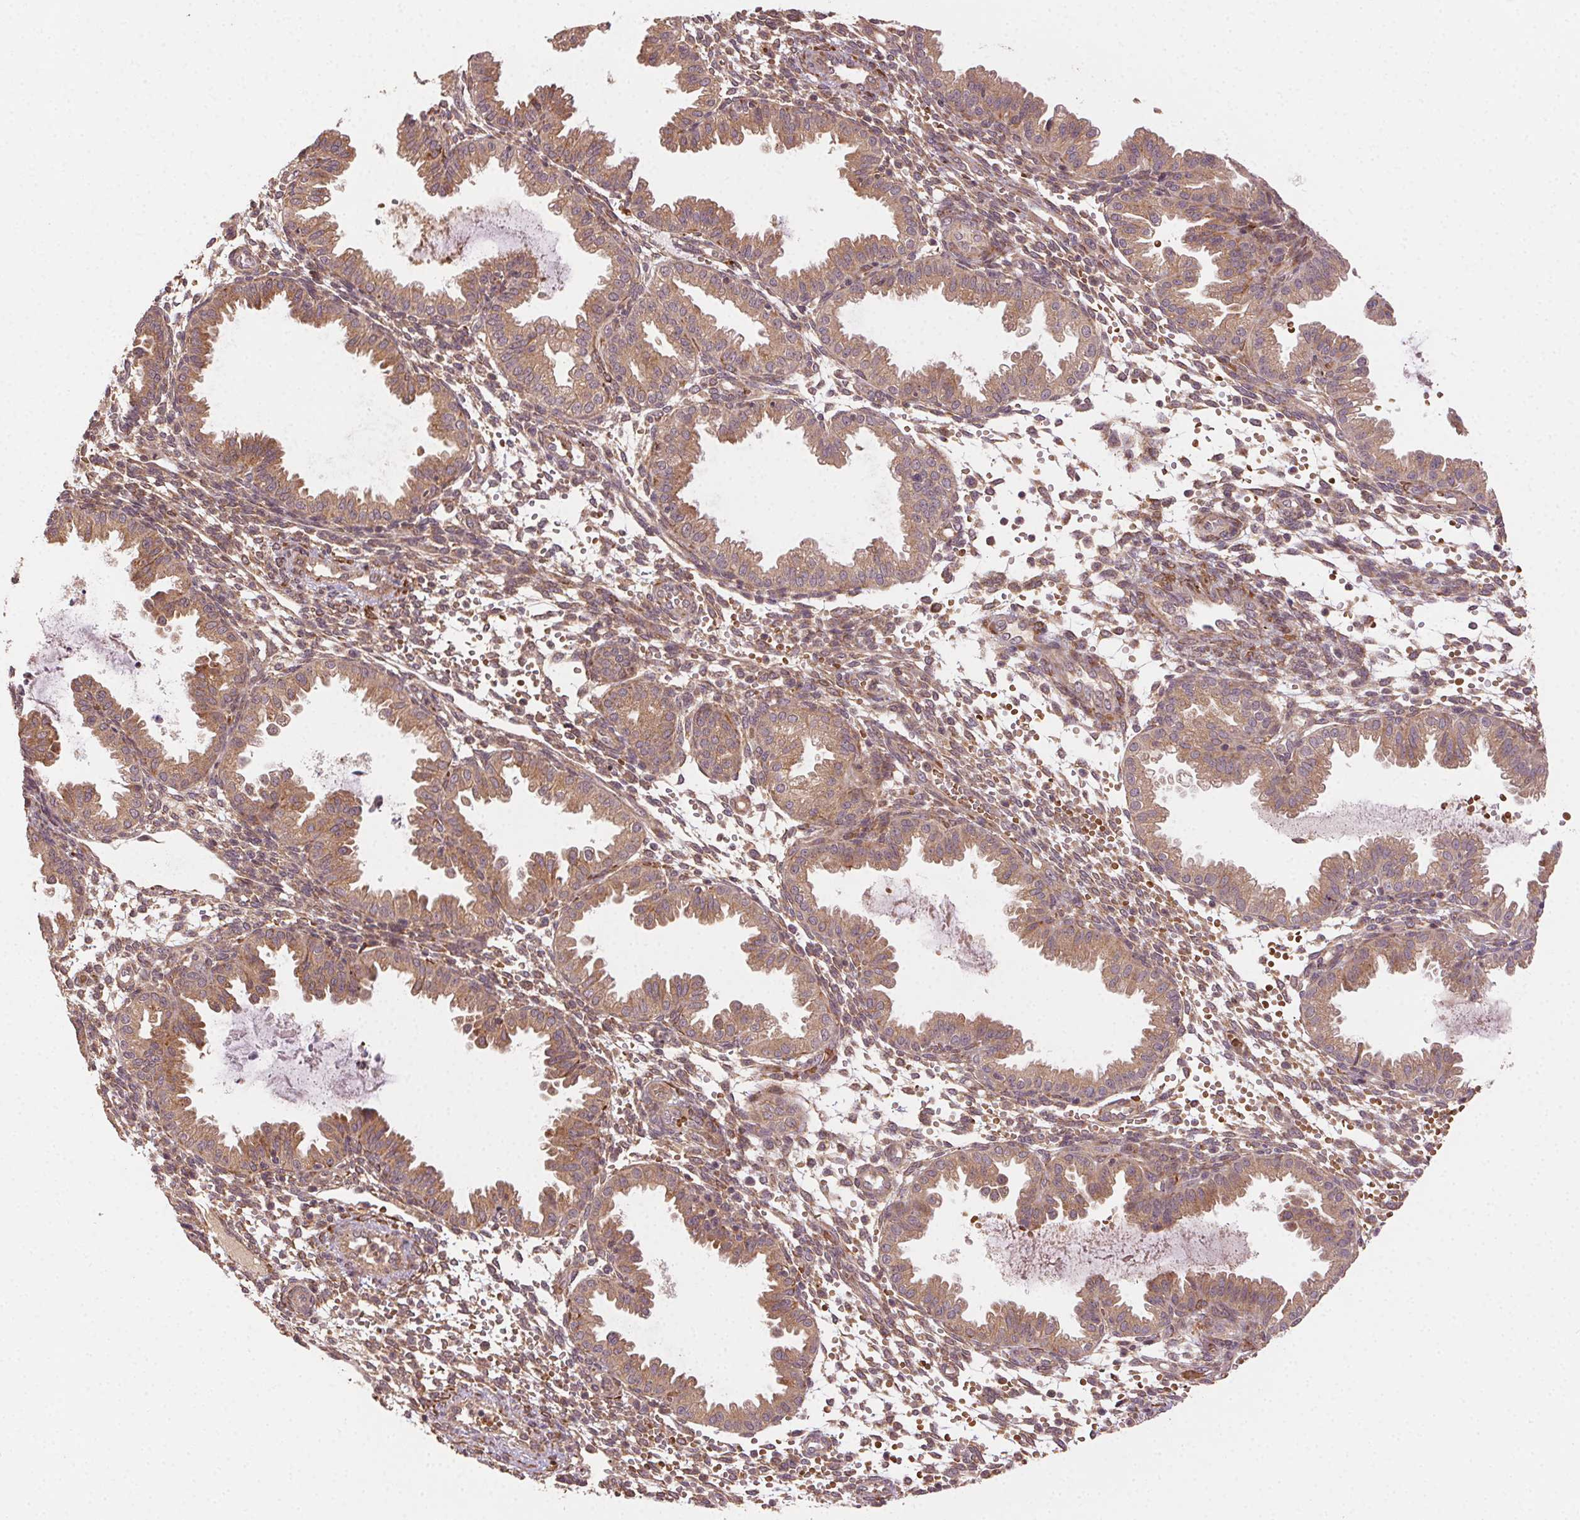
{"staining": {"intensity": "moderate", "quantity": "25%-75%", "location": "cytoplasmic/membranous"}, "tissue": "endometrium", "cell_type": "Cells in endometrial stroma", "image_type": "normal", "snomed": [{"axis": "morphology", "description": "Normal tissue, NOS"}, {"axis": "topography", "description": "Endometrium"}], "caption": "About 25%-75% of cells in endometrial stroma in unremarkable endometrium reveal moderate cytoplasmic/membranous protein expression as visualized by brown immunohistochemical staining.", "gene": "KLHL15", "patient": {"sex": "female", "age": 33}}